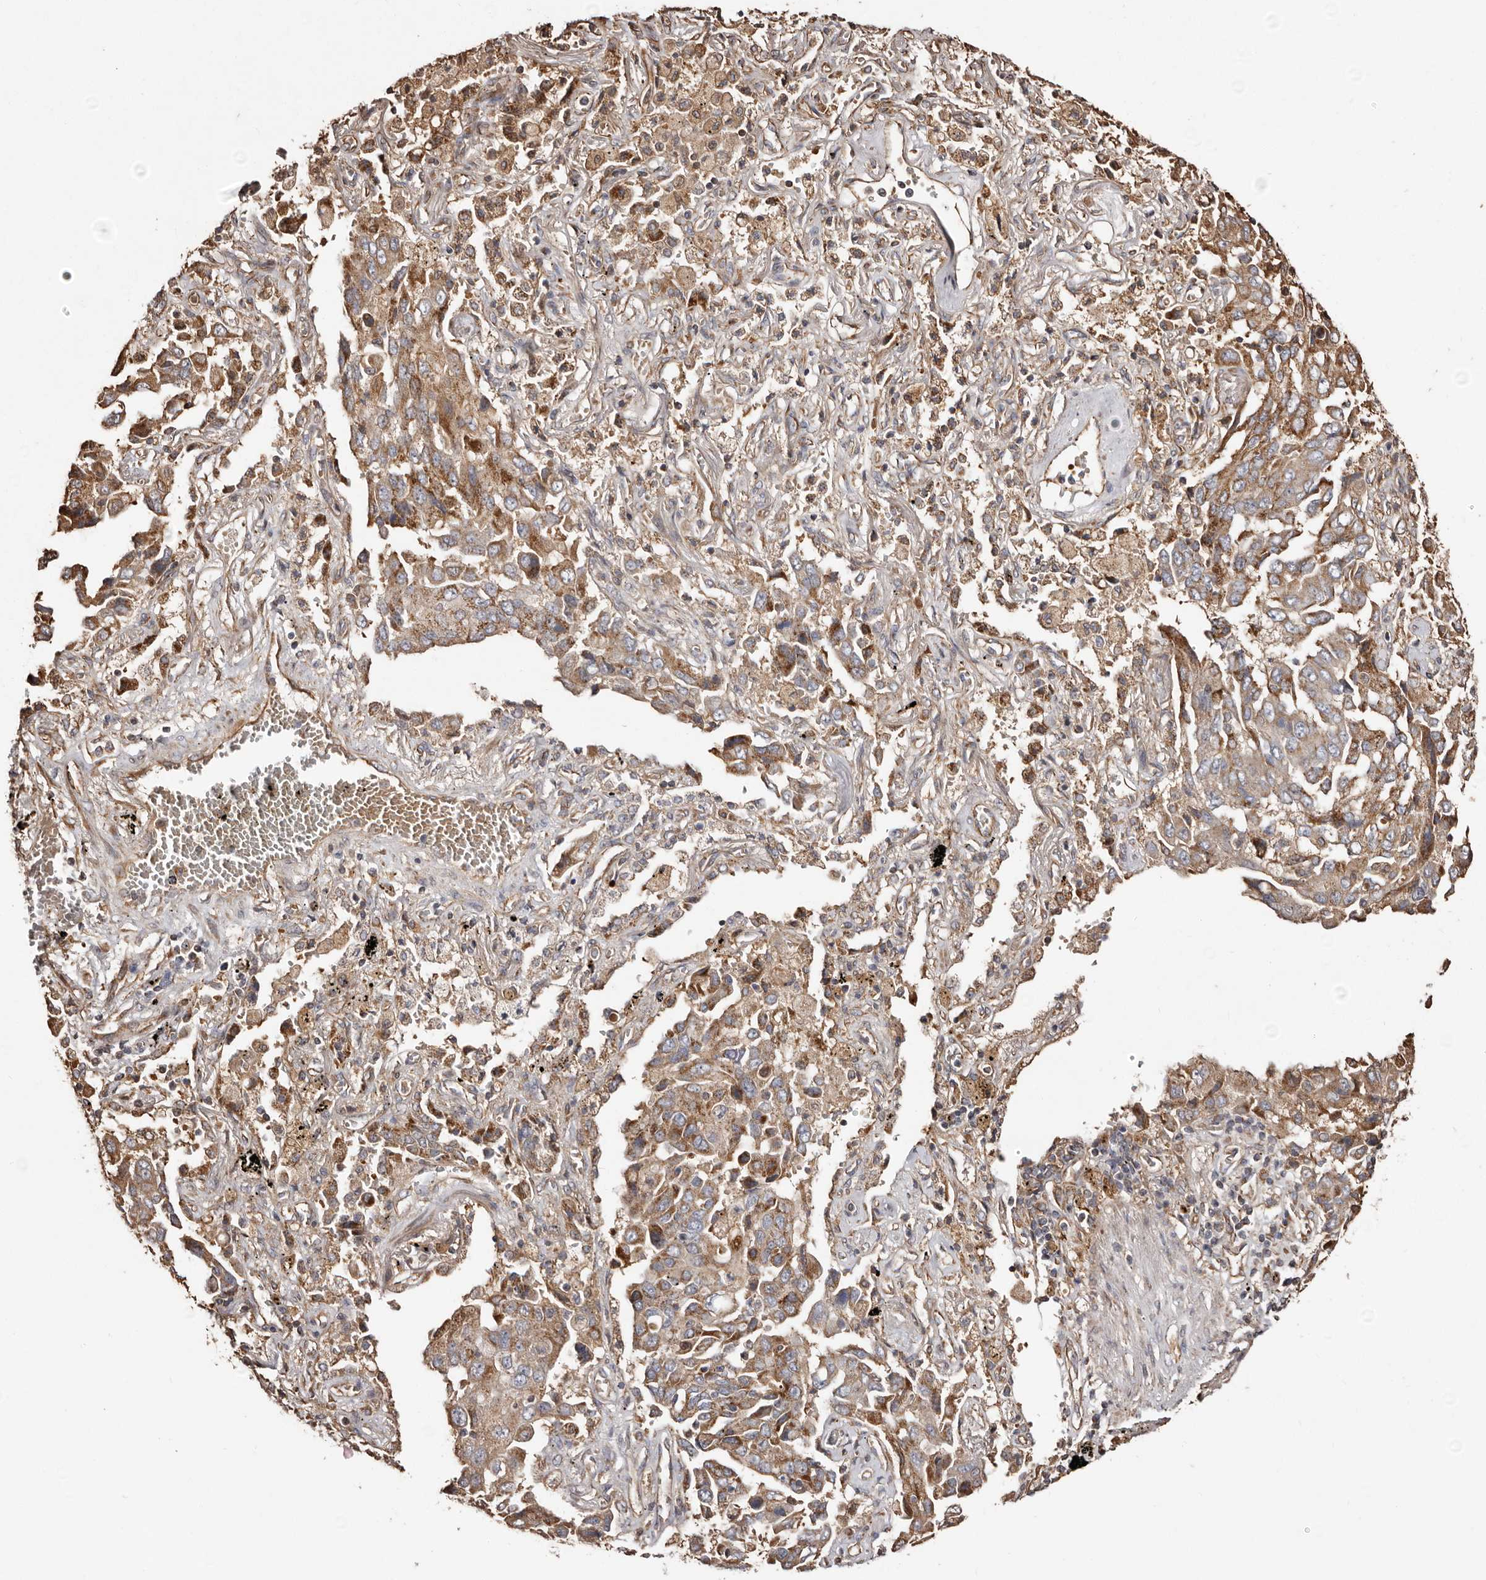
{"staining": {"intensity": "moderate", "quantity": ">75%", "location": "cytoplasmic/membranous"}, "tissue": "lung cancer", "cell_type": "Tumor cells", "image_type": "cancer", "snomed": [{"axis": "morphology", "description": "Adenocarcinoma, NOS"}, {"axis": "topography", "description": "Lung"}], "caption": "Lung cancer stained with immunohistochemistry reveals moderate cytoplasmic/membranous expression in about >75% of tumor cells. (Brightfield microscopy of DAB IHC at high magnification).", "gene": "MACC1", "patient": {"sex": "female", "age": 65}}